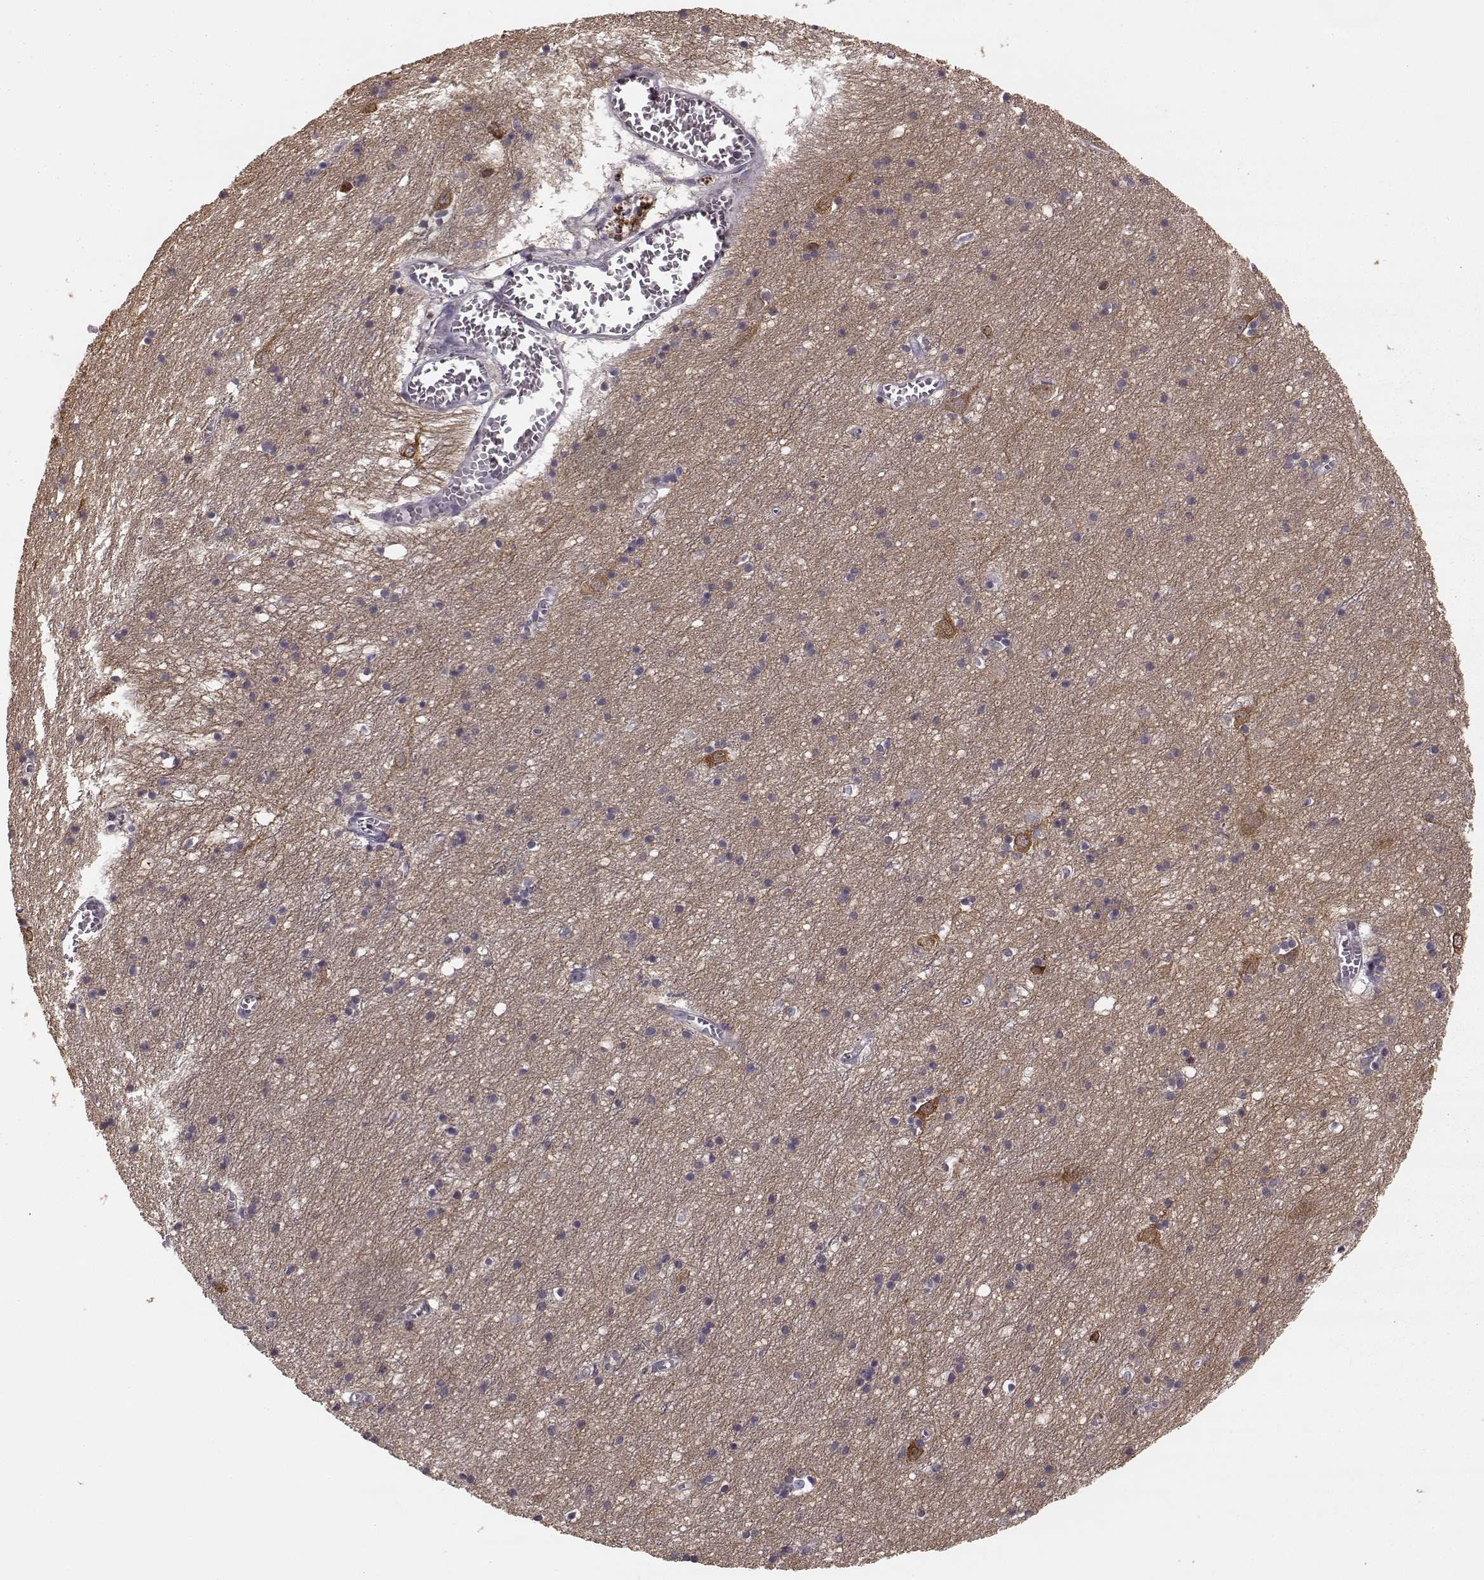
{"staining": {"intensity": "negative", "quantity": "none", "location": "none"}, "tissue": "cerebral cortex", "cell_type": "Endothelial cells", "image_type": "normal", "snomed": [{"axis": "morphology", "description": "Normal tissue, NOS"}, {"axis": "topography", "description": "Cerebral cortex"}], "caption": "IHC micrograph of unremarkable cerebral cortex stained for a protein (brown), which exhibits no positivity in endothelial cells.", "gene": "PRKCE", "patient": {"sex": "male", "age": 70}}